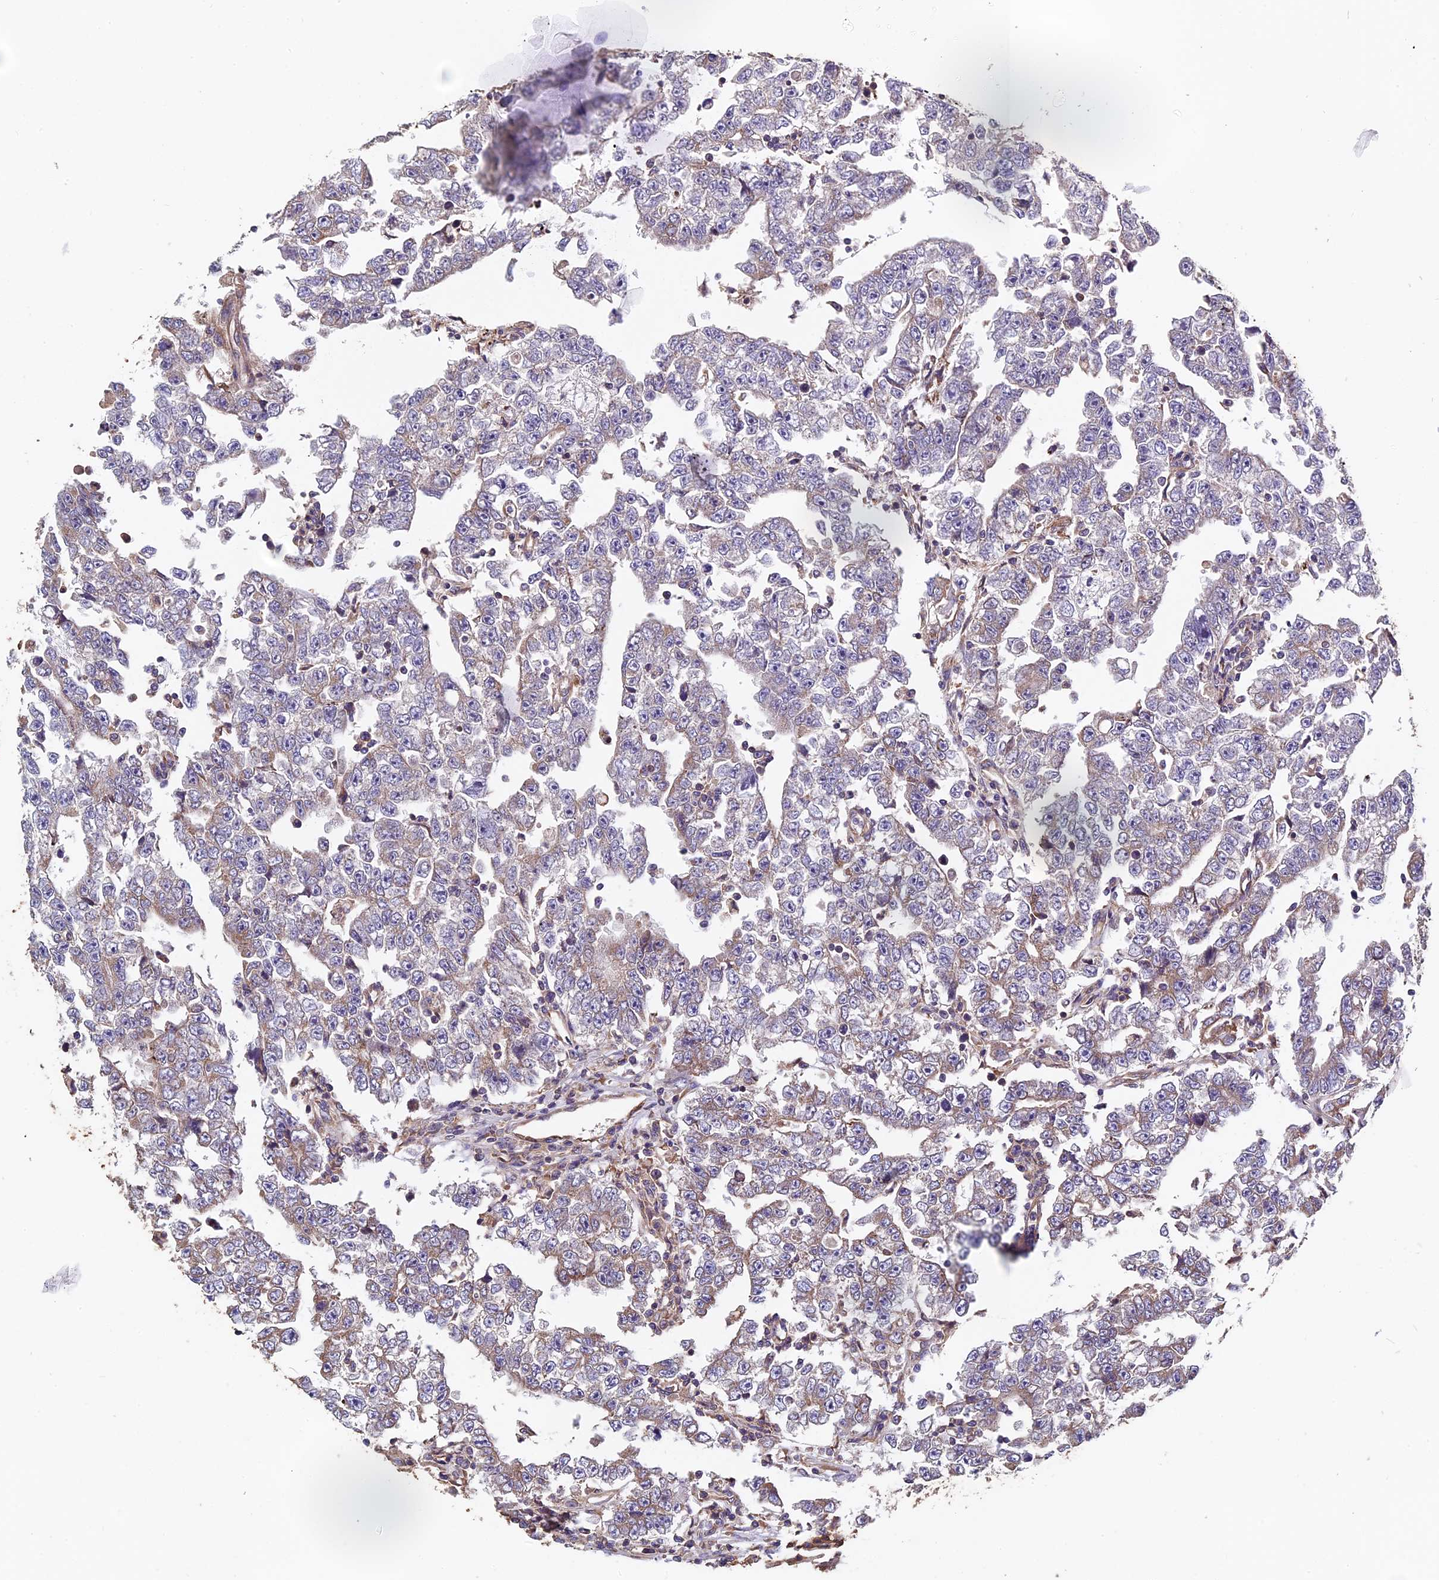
{"staining": {"intensity": "weak", "quantity": "<25%", "location": "cytoplasmic/membranous"}, "tissue": "testis cancer", "cell_type": "Tumor cells", "image_type": "cancer", "snomed": [{"axis": "morphology", "description": "Carcinoma, Embryonal, NOS"}, {"axis": "topography", "description": "Testis"}], "caption": "DAB immunohistochemical staining of testis cancer (embryonal carcinoma) exhibits no significant staining in tumor cells. (DAB (3,3'-diaminobenzidine) immunohistochemistry (IHC) with hematoxylin counter stain).", "gene": "CCDC153", "patient": {"sex": "male", "age": 25}}